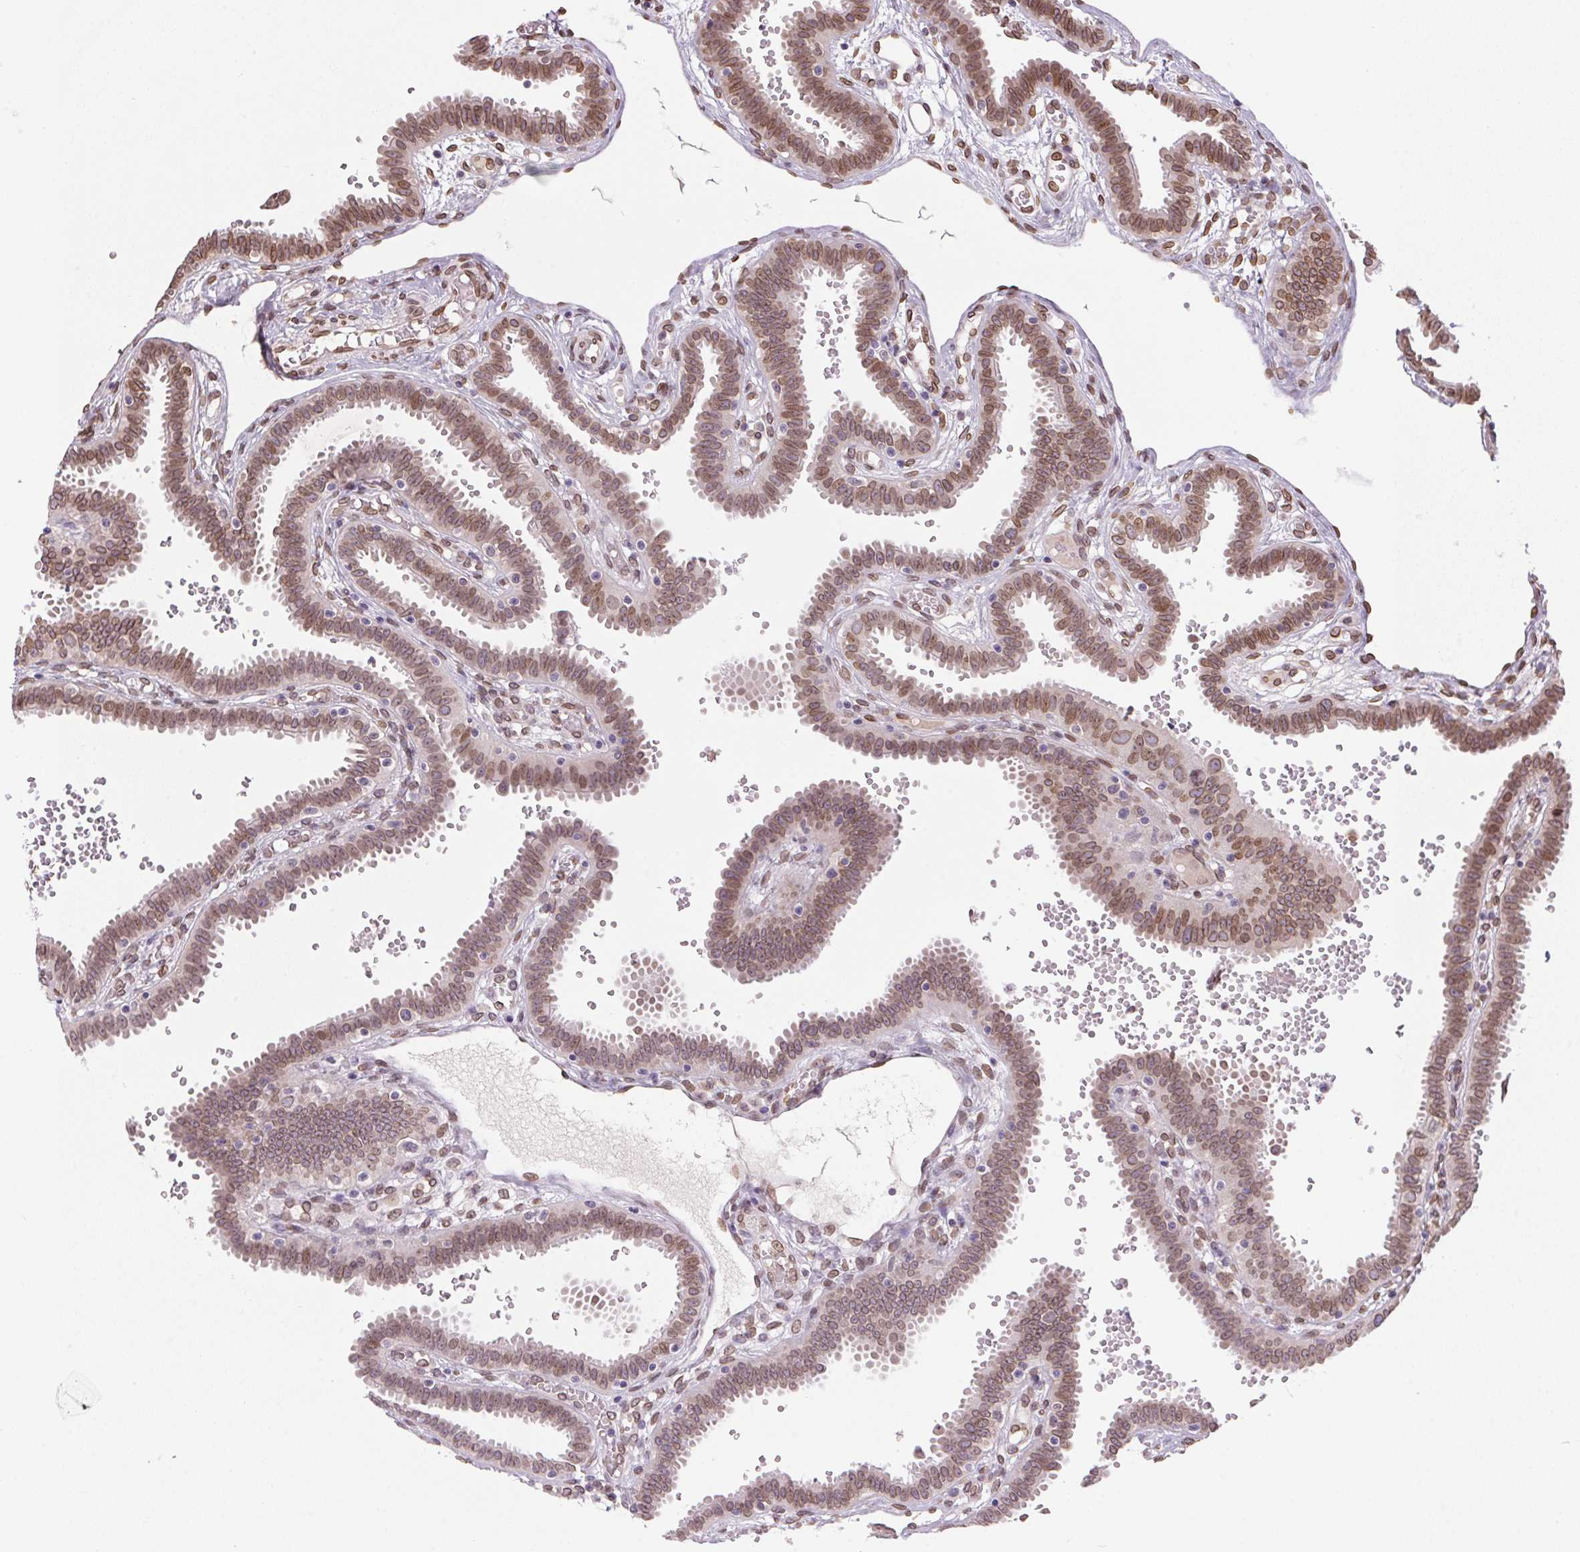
{"staining": {"intensity": "moderate", "quantity": ">75%", "location": "cytoplasmic/membranous,nuclear"}, "tissue": "fallopian tube", "cell_type": "Glandular cells", "image_type": "normal", "snomed": [{"axis": "morphology", "description": "Normal tissue, NOS"}, {"axis": "topography", "description": "Fallopian tube"}], "caption": "An immunohistochemistry (IHC) histopathology image of benign tissue is shown. Protein staining in brown shows moderate cytoplasmic/membranous,nuclear positivity in fallopian tube within glandular cells. (IHC, brightfield microscopy, high magnification).", "gene": "TMEM175", "patient": {"sex": "female", "age": 37}}